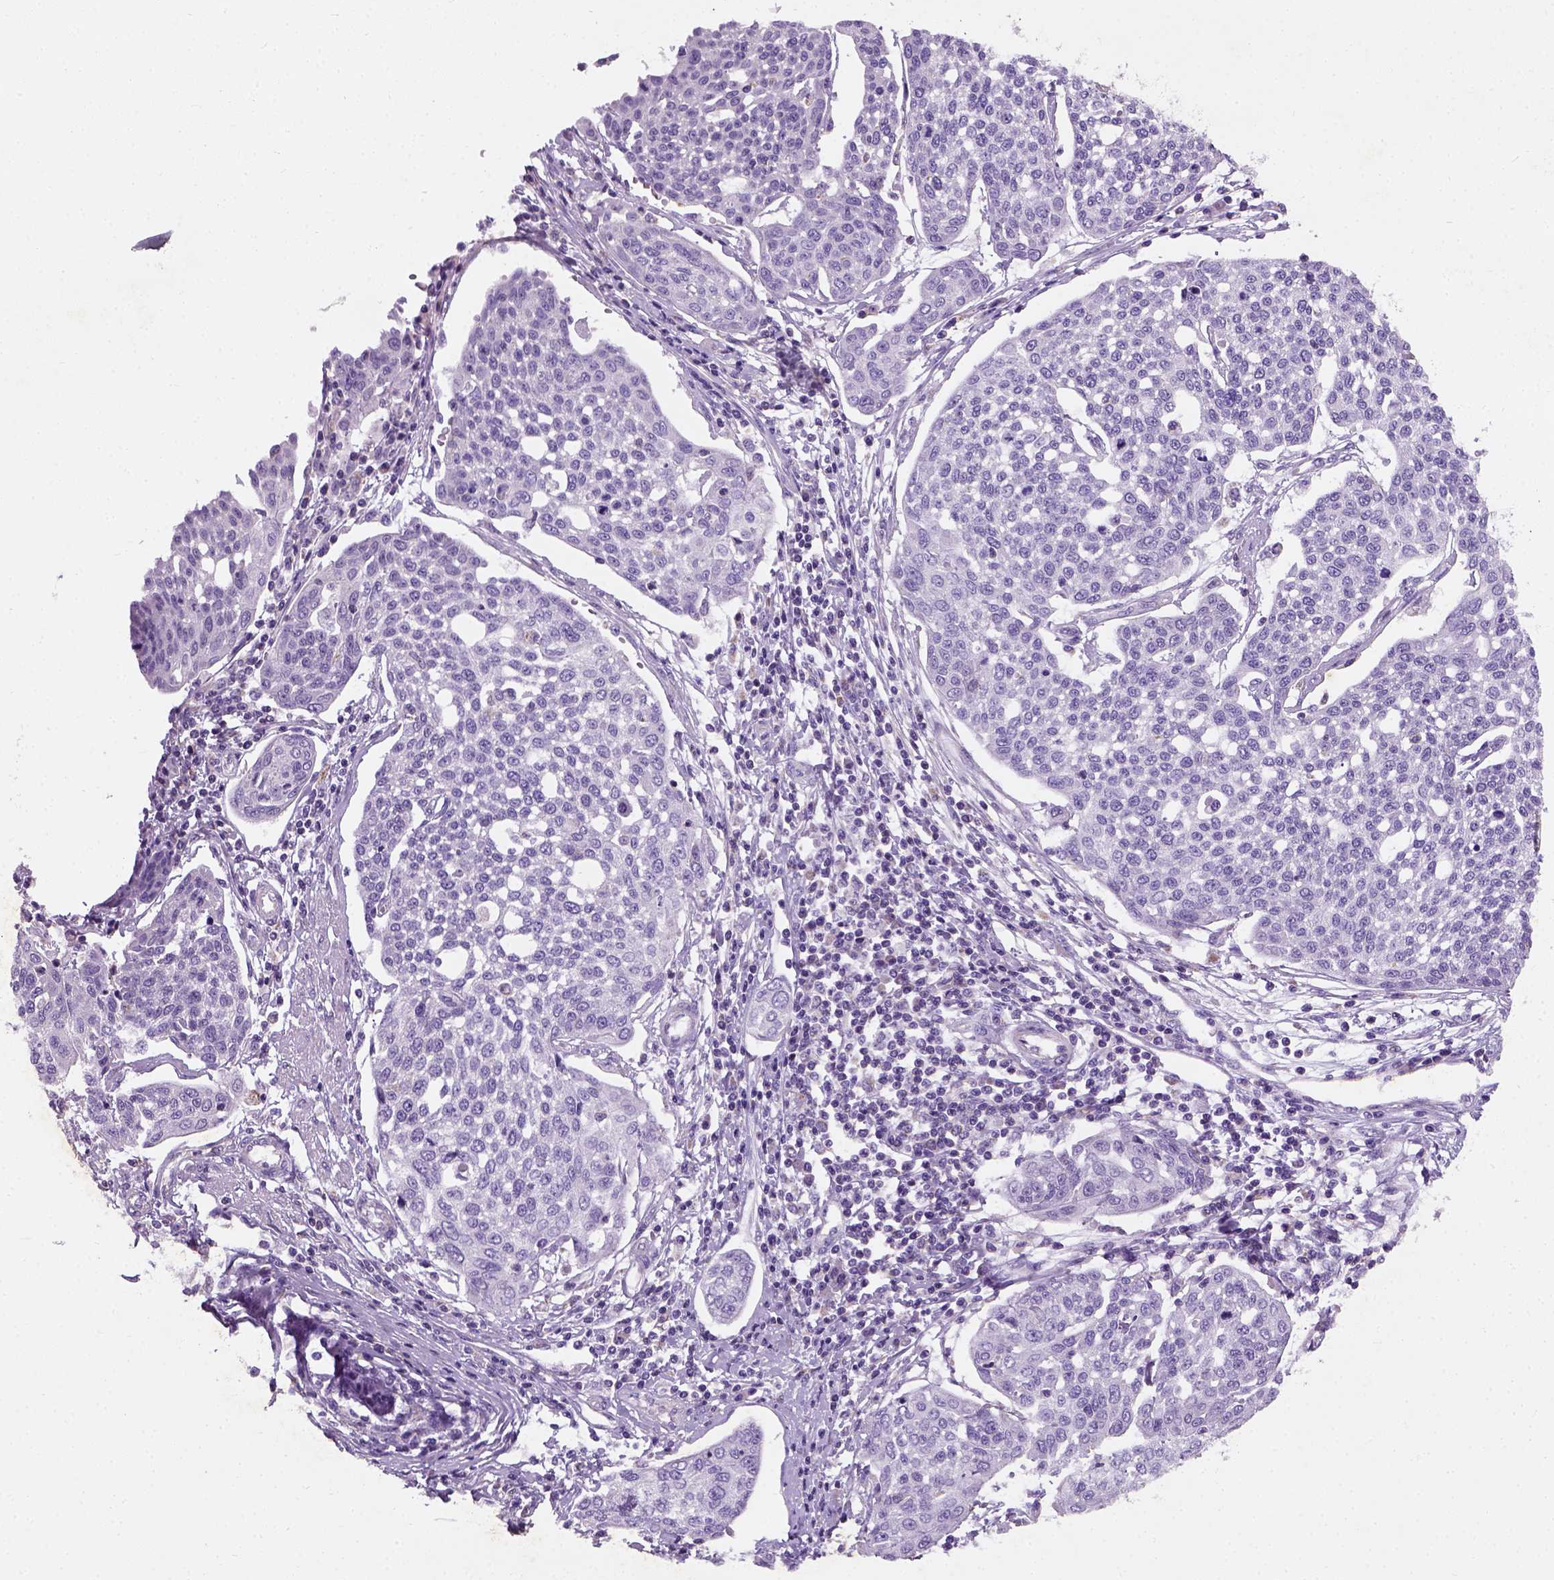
{"staining": {"intensity": "negative", "quantity": "none", "location": "none"}, "tissue": "cervical cancer", "cell_type": "Tumor cells", "image_type": "cancer", "snomed": [{"axis": "morphology", "description": "Squamous cell carcinoma, NOS"}, {"axis": "topography", "description": "Cervix"}], "caption": "This is an IHC image of human cervical squamous cell carcinoma. There is no positivity in tumor cells.", "gene": "CHODL", "patient": {"sex": "female", "age": 34}}